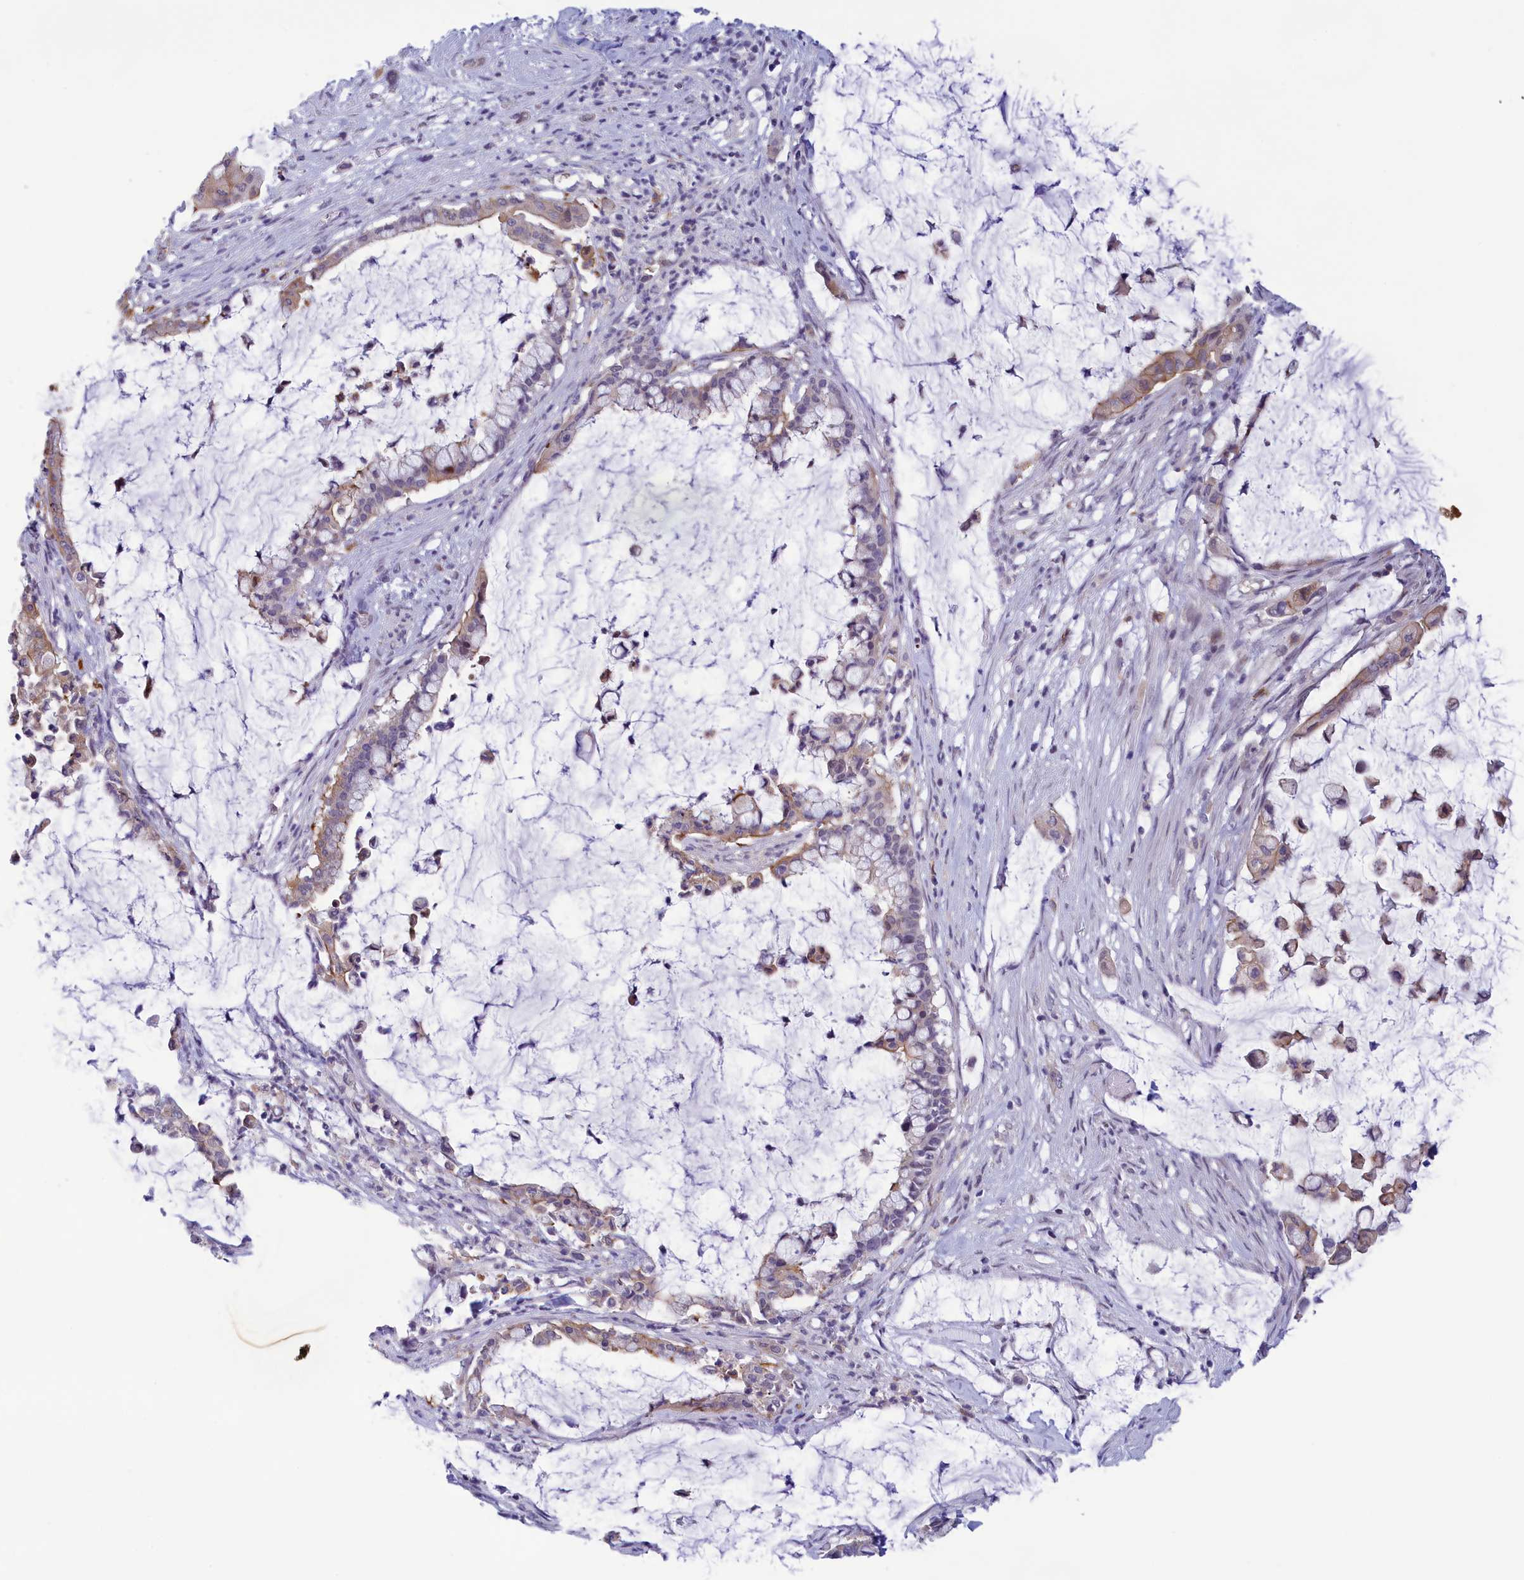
{"staining": {"intensity": "weak", "quantity": "25%-75%", "location": "cytoplasmic/membranous"}, "tissue": "pancreatic cancer", "cell_type": "Tumor cells", "image_type": "cancer", "snomed": [{"axis": "morphology", "description": "Adenocarcinoma, NOS"}, {"axis": "topography", "description": "Pancreas"}], "caption": "Pancreatic adenocarcinoma stained for a protein reveals weak cytoplasmic/membranous positivity in tumor cells.", "gene": "CORO2A", "patient": {"sex": "male", "age": 41}}